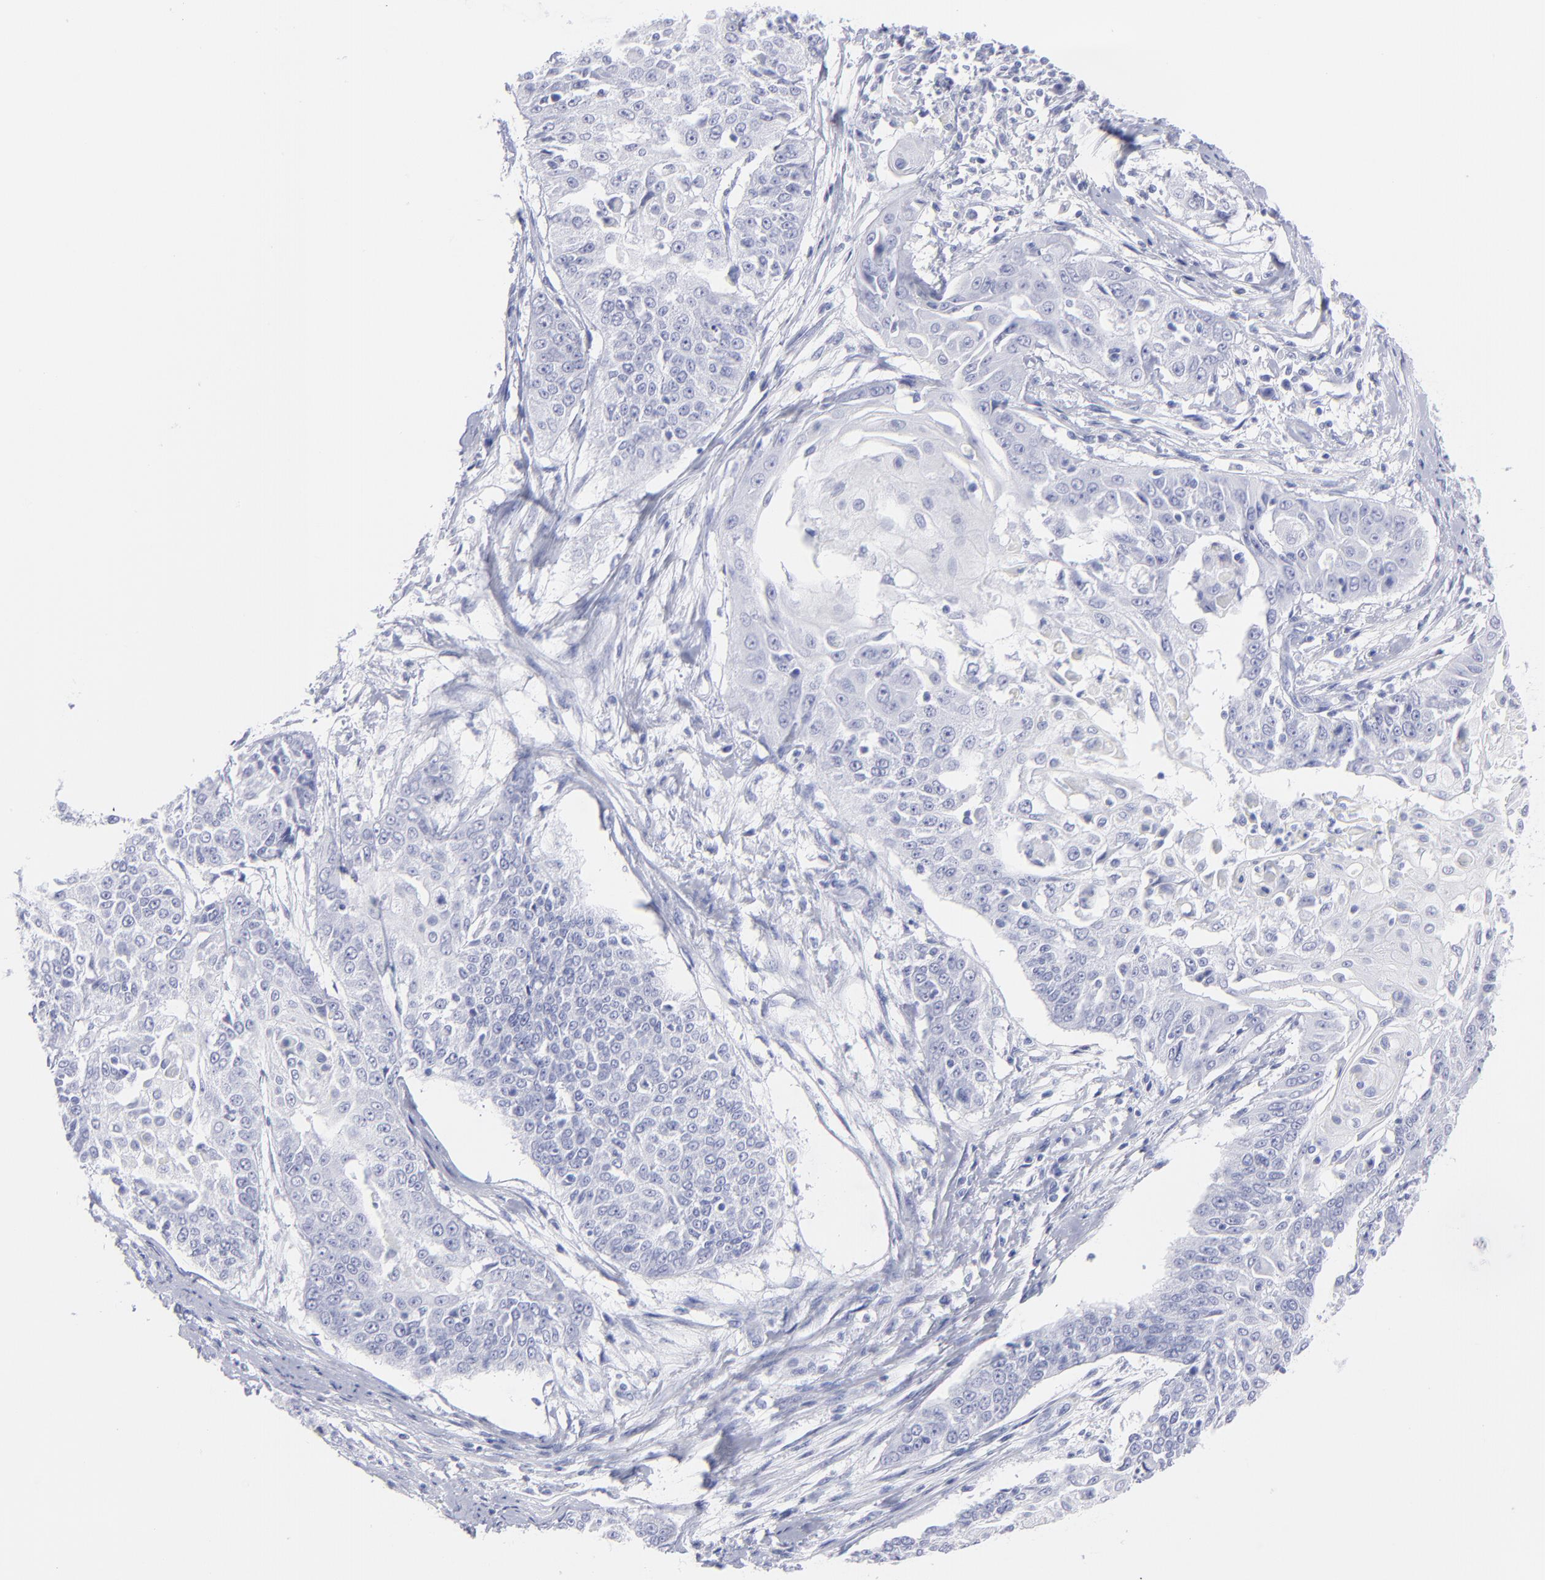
{"staining": {"intensity": "negative", "quantity": "none", "location": "none"}, "tissue": "cervical cancer", "cell_type": "Tumor cells", "image_type": "cancer", "snomed": [{"axis": "morphology", "description": "Squamous cell carcinoma, NOS"}, {"axis": "topography", "description": "Cervix"}], "caption": "IHC of cervical squamous cell carcinoma shows no staining in tumor cells.", "gene": "F13B", "patient": {"sex": "female", "age": 64}}